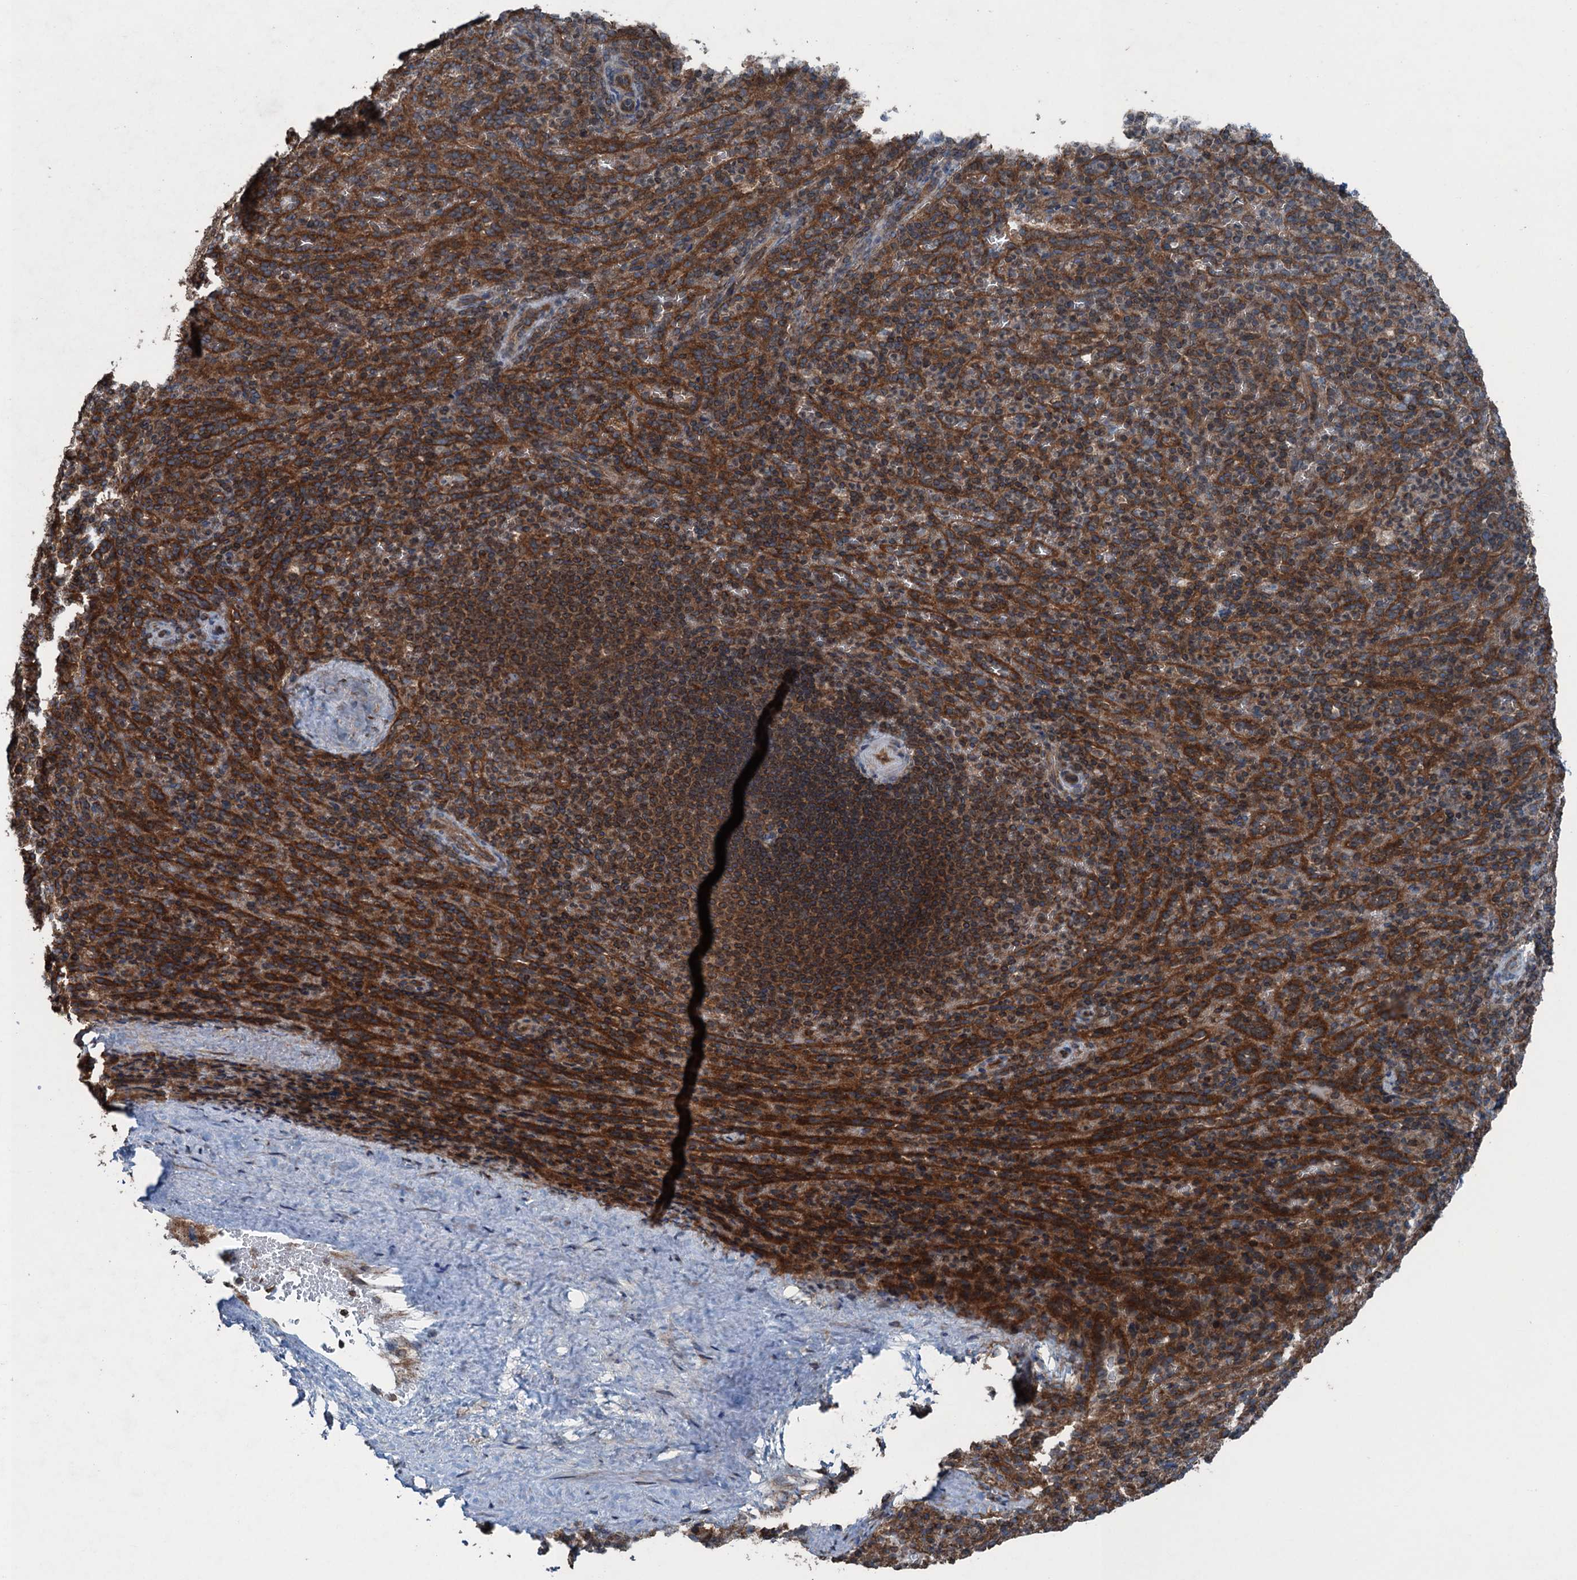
{"staining": {"intensity": "moderate", "quantity": "25%-75%", "location": "cytoplasmic/membranous"}, "tissue": "spleen", "cell_type": "Cells in red pulp", "image_type": "normal", "snomed": [{"axis": "morphology", "description": "Normal tissue, NOS"}, {"axis": "topography", "description": "Spleen"}], "caption": "High-magnification brightfield microscopy of benign spleen stained with DAB (brown) and counterstained with hematoxylin (blue). cells in red pulp exhibit moderate cytoplasmic/membranous expression is present in about25%-75% of cells. The staining is performed using DAB brown chromogen to label protein expression. The nuclei are counter-stained blue using hematoxylin.", "gene": "TRAPPC8", "patient": {"sex": "female", "age": 21}}